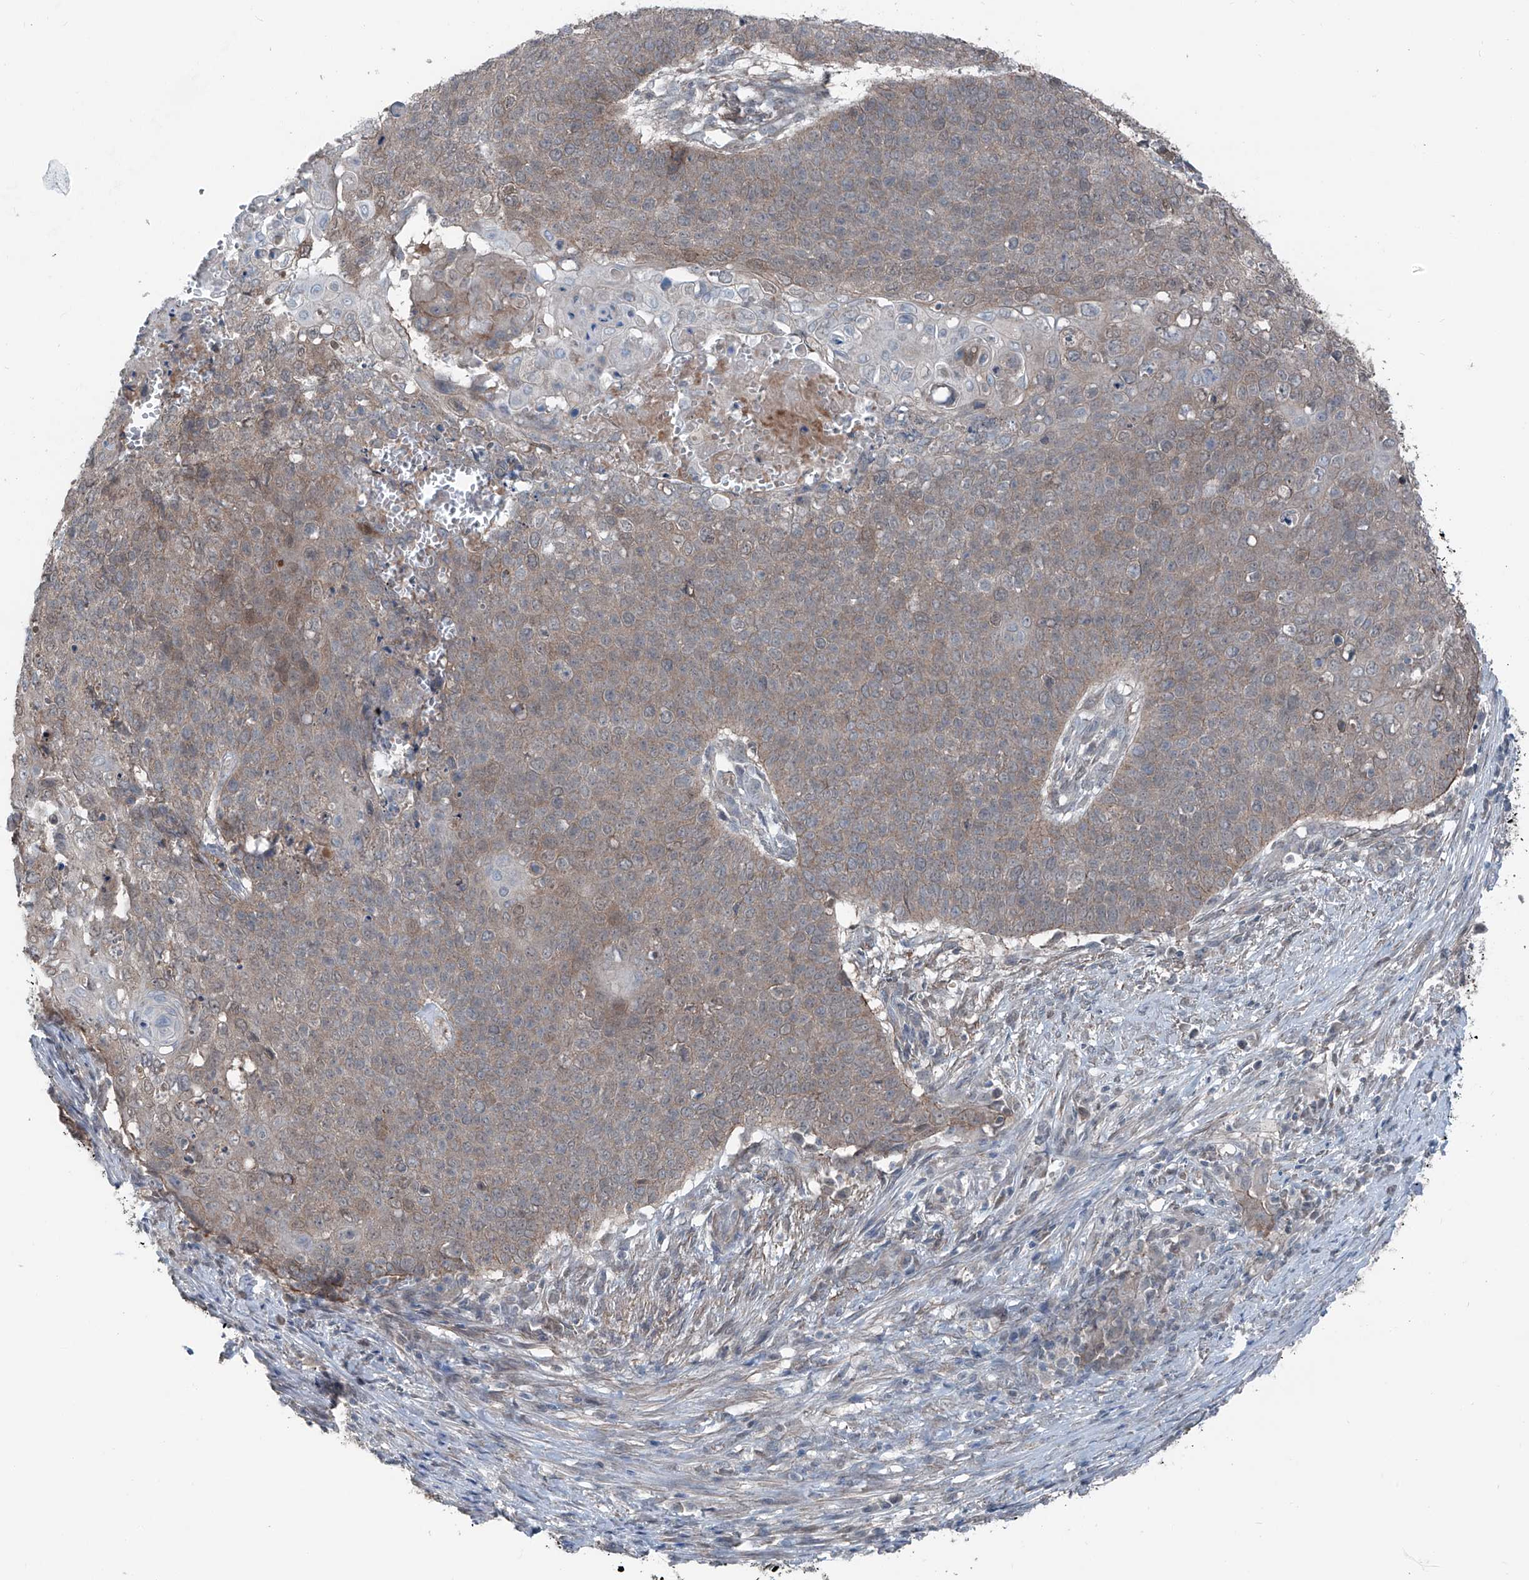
{"staining": {"intensity": "weak", "quantity": ">75%", "location": "cytoplasmic/membranous"}, "tissue": "cervical cancer", "cell_type": "Tumor cells", "image_type": "cancer", "snomed": [{"axis": "morphology", "description": "Squamous cell carcinoma, NOS"}, {"axis": "topography", "description": "Cervix"}], "caption": "Weak cytoplasmic/membranous expression is seen in approximately >75% of tumor cells in cervical cancer (squamous cell carcinoma).", "gene": "HSPB11", "patient": {"sex": "female", "age": 39}}